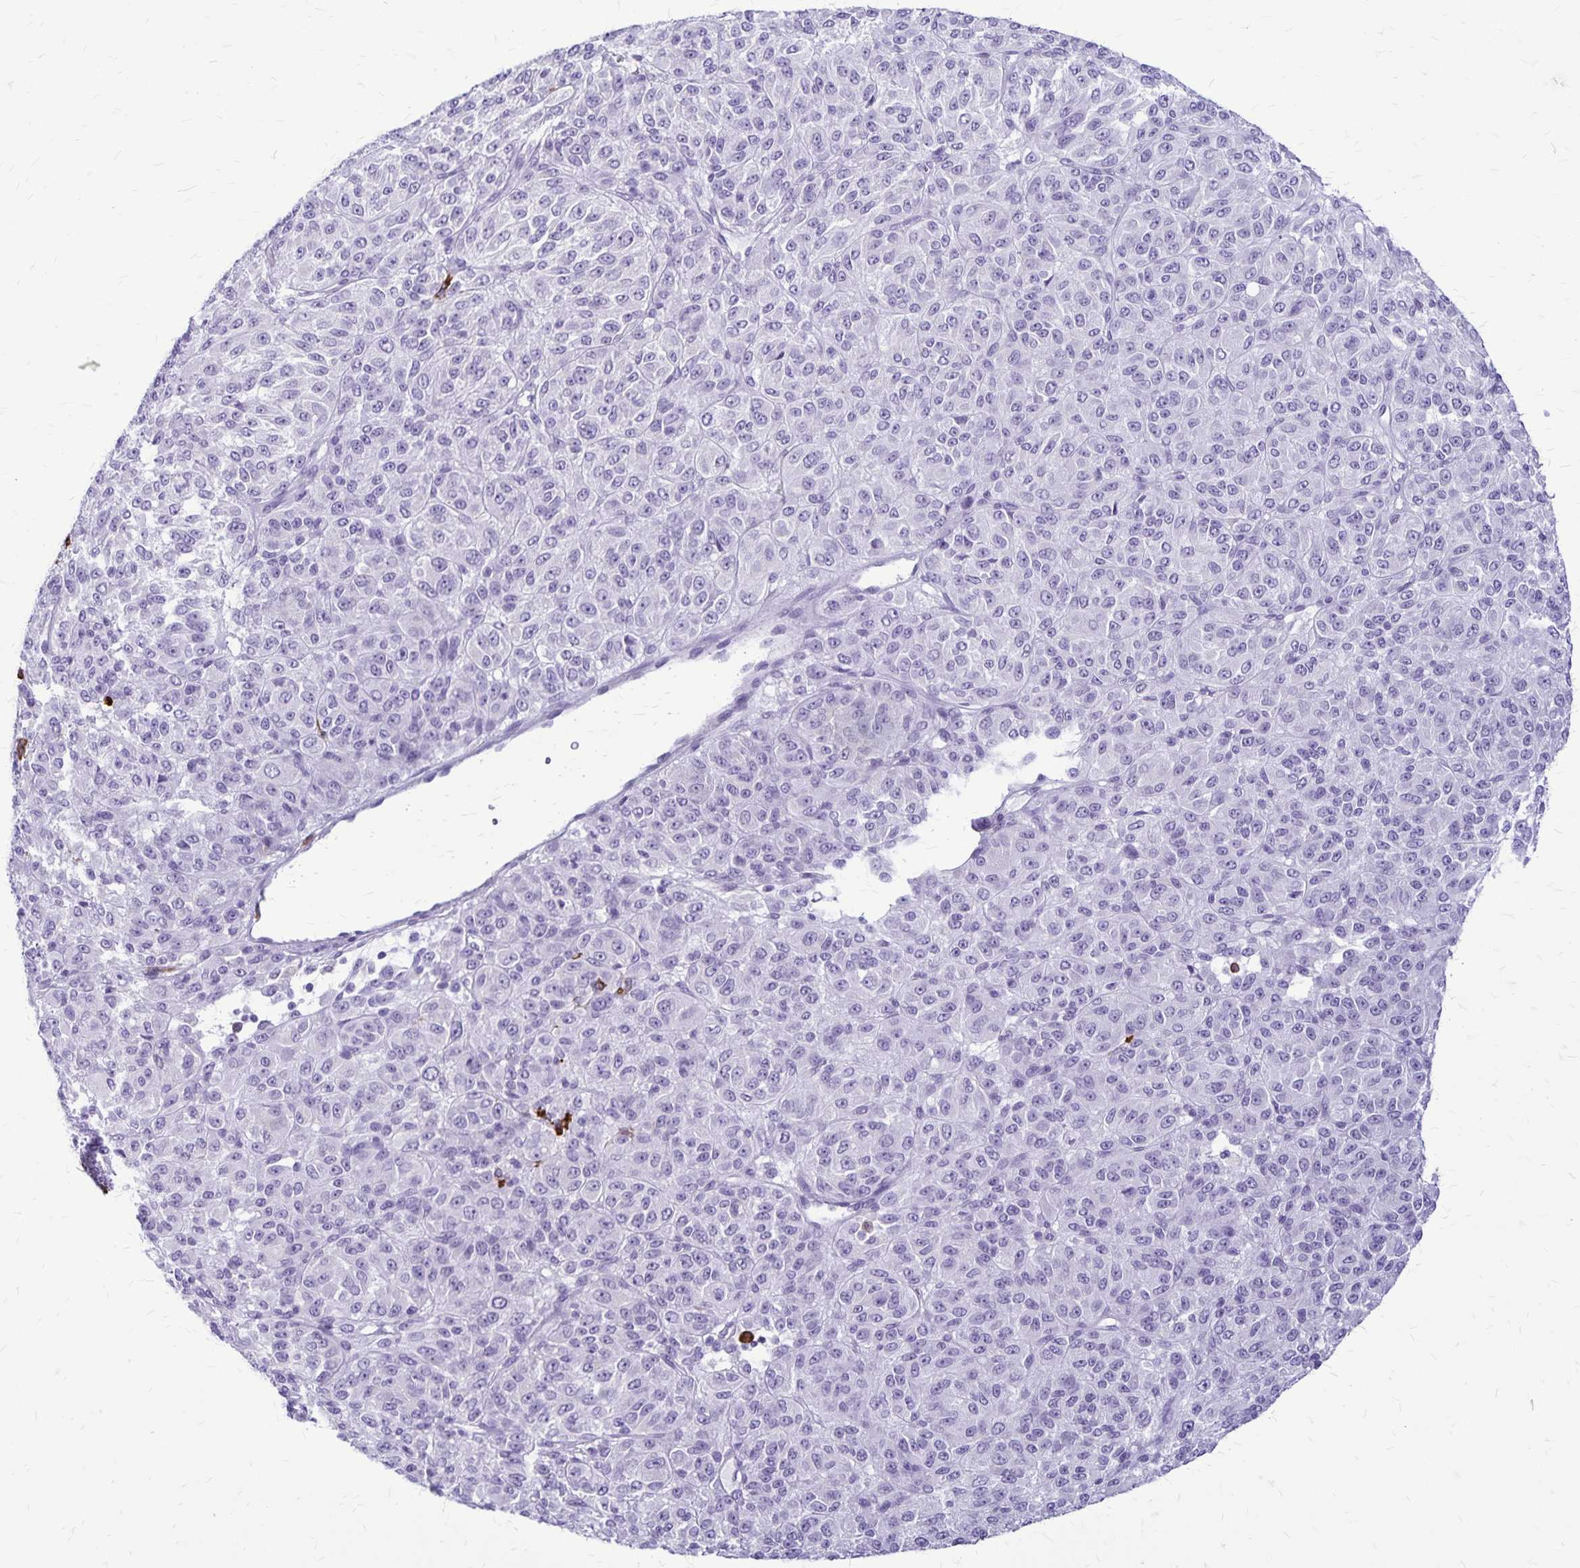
{"staining": {"intensity": "negative", "quantity": "none", "location": "none"}, "tissue": "melanoma", "cell_type": "Tumor cells", "image_type": "cancer", "snomed": [{"axis": "morphology", "description": "Malignant melanoma, Metastatic site"}, {"axis": "topography", "description": "Brain"}], "caption": "Photomicrograph shows no significant protein staining in tumor cells of malignant melanoma (metastatic site).", "gene": "RTN1", "patient": {"sex": "female", "age": 56}}